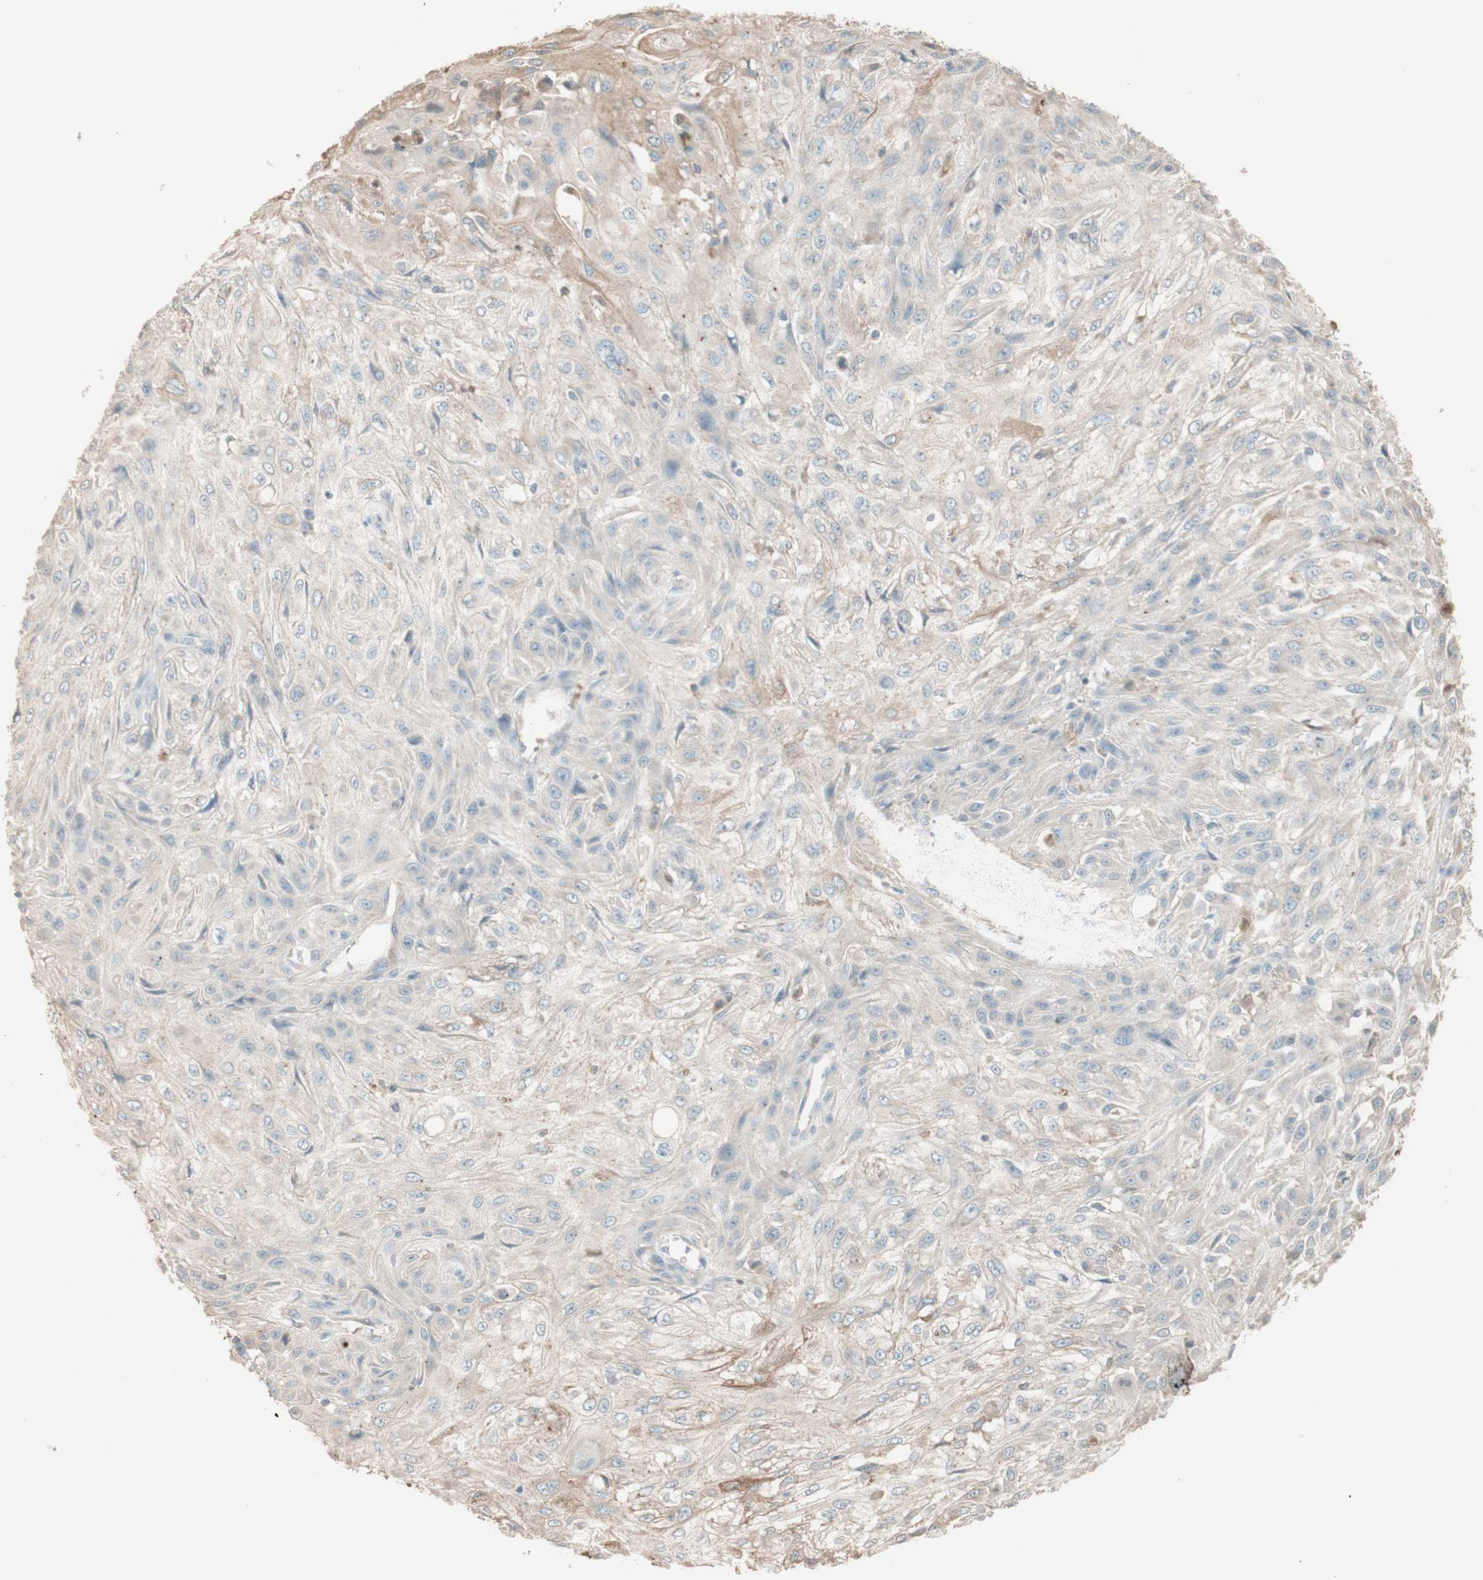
{"staining": {"intensity": "negative", "quantity": "none", "location": "none"}, "tissue": "skin cancer", "cell_type": "Tumor cells", "image_type": "cancer", "snomed": [{"axis": "morphology", "description": "Squamous cell carcinoma, NOS"}, {"axis": "topography", "description": "Skin"}], "caption": "Immunohistochemistry (IHC) histopathology image of neoplastic tissue: skin cancer stained with DAB (3,3'-diaminobenzidine) displays no significant protein expression in tumor cells. (Brightfield microscopy of DAB (3,3'-diaminobenzidine) IHC at high magnification).", "gene": "IFNG", "patient": {"sex": "male", "age": 75}}